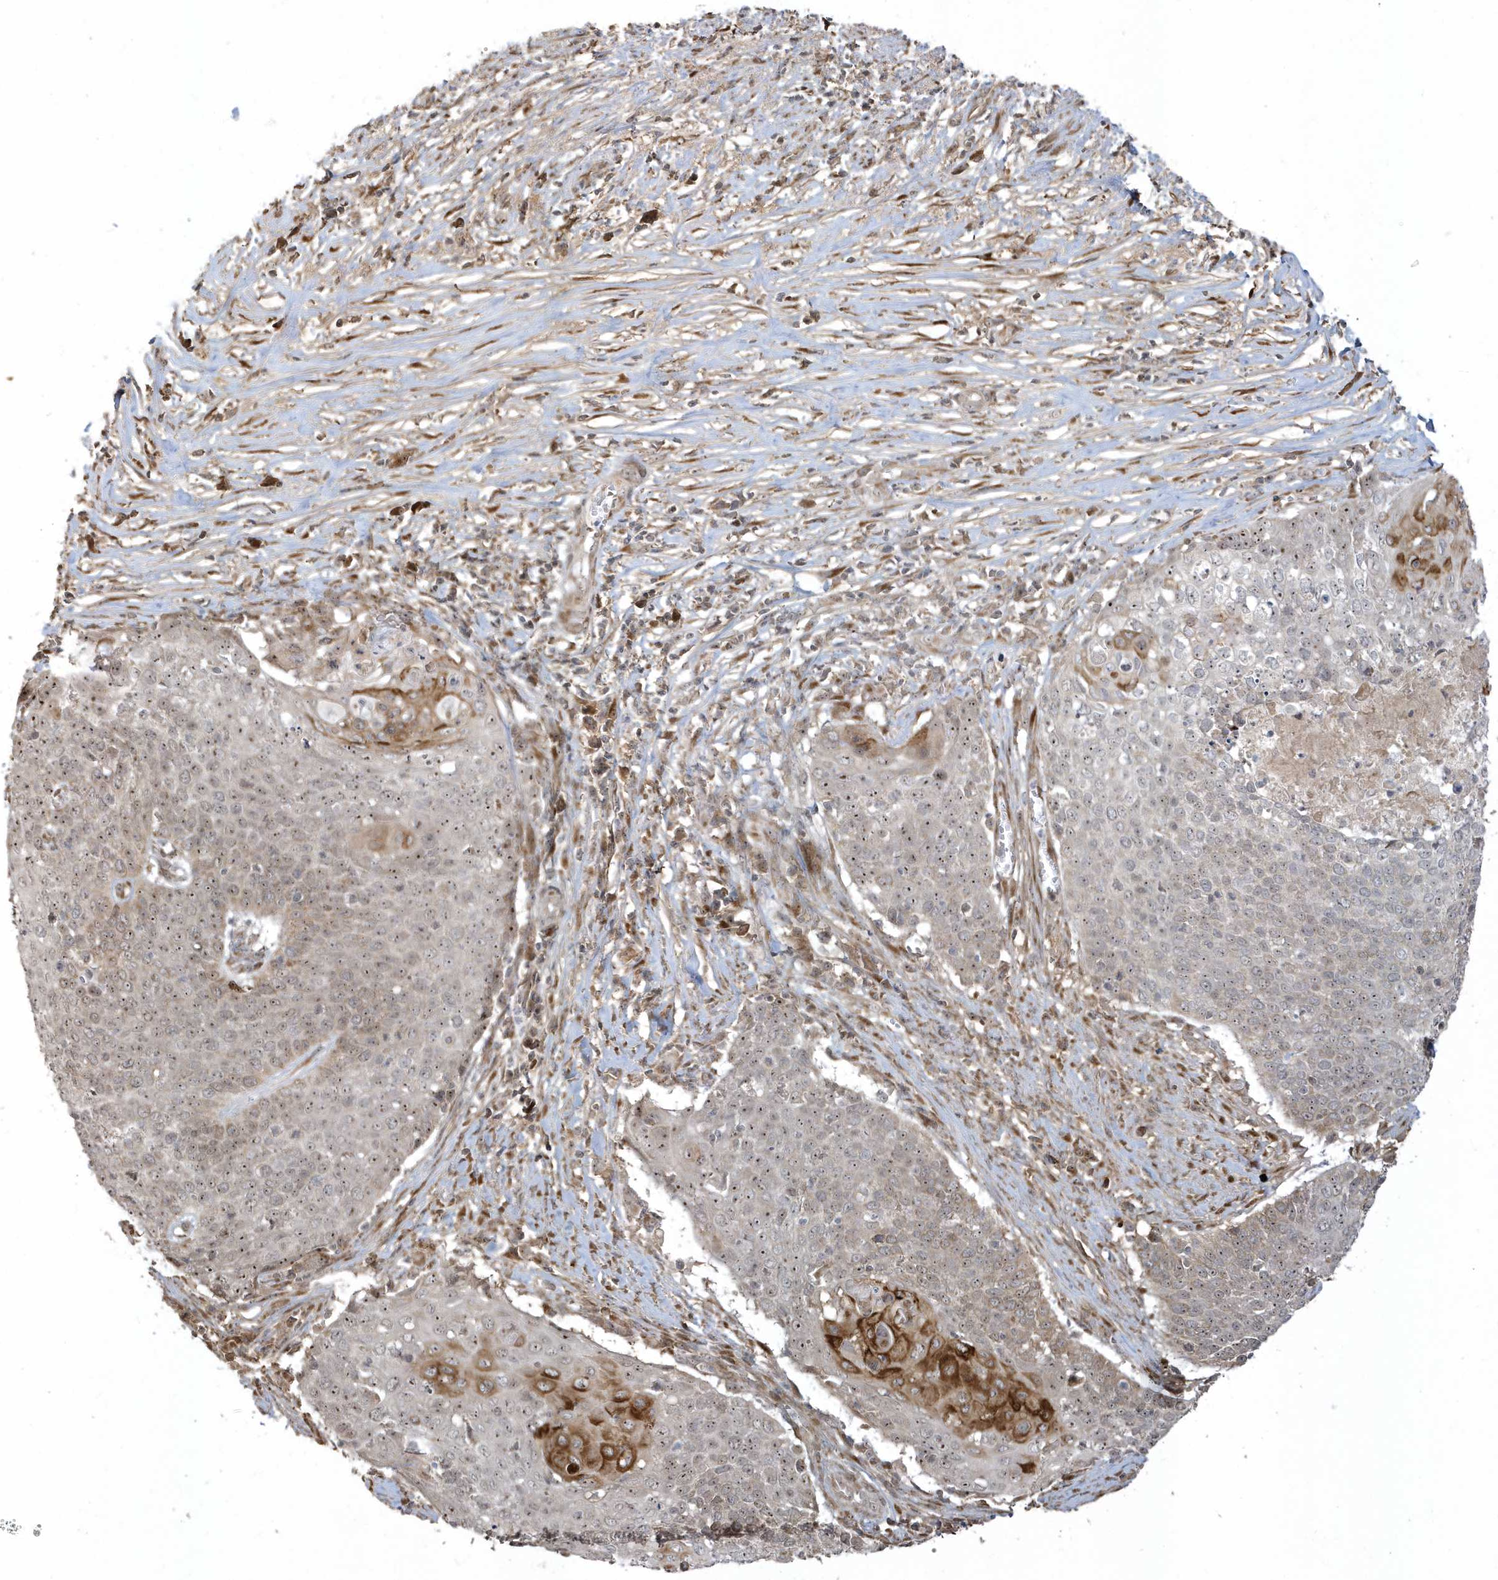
{"staining": {"intensity": "moderate", "quantity": "<25%", "location": "cytoplasmic/membranous,nuclear"}, "tissue": "cervical cancer", "cell_type": "Tumor cells", "image_type": "cancer", "snomed": [{"axis": "morphology", "description": "Squamous cell carcinoma, NOS"}, {"axis": "topography", "description": "Cervix"}], "caption": "IHC (DAB (3,3'-diaminobenzidine)) staining of cervical cancer demonstrates moderate cytoplasmic/membranous and nuclear protein positivity in approximately <25% of tumor cells.", "gene": "ECM2", "patient": {"sex": "female", "age": 39}}